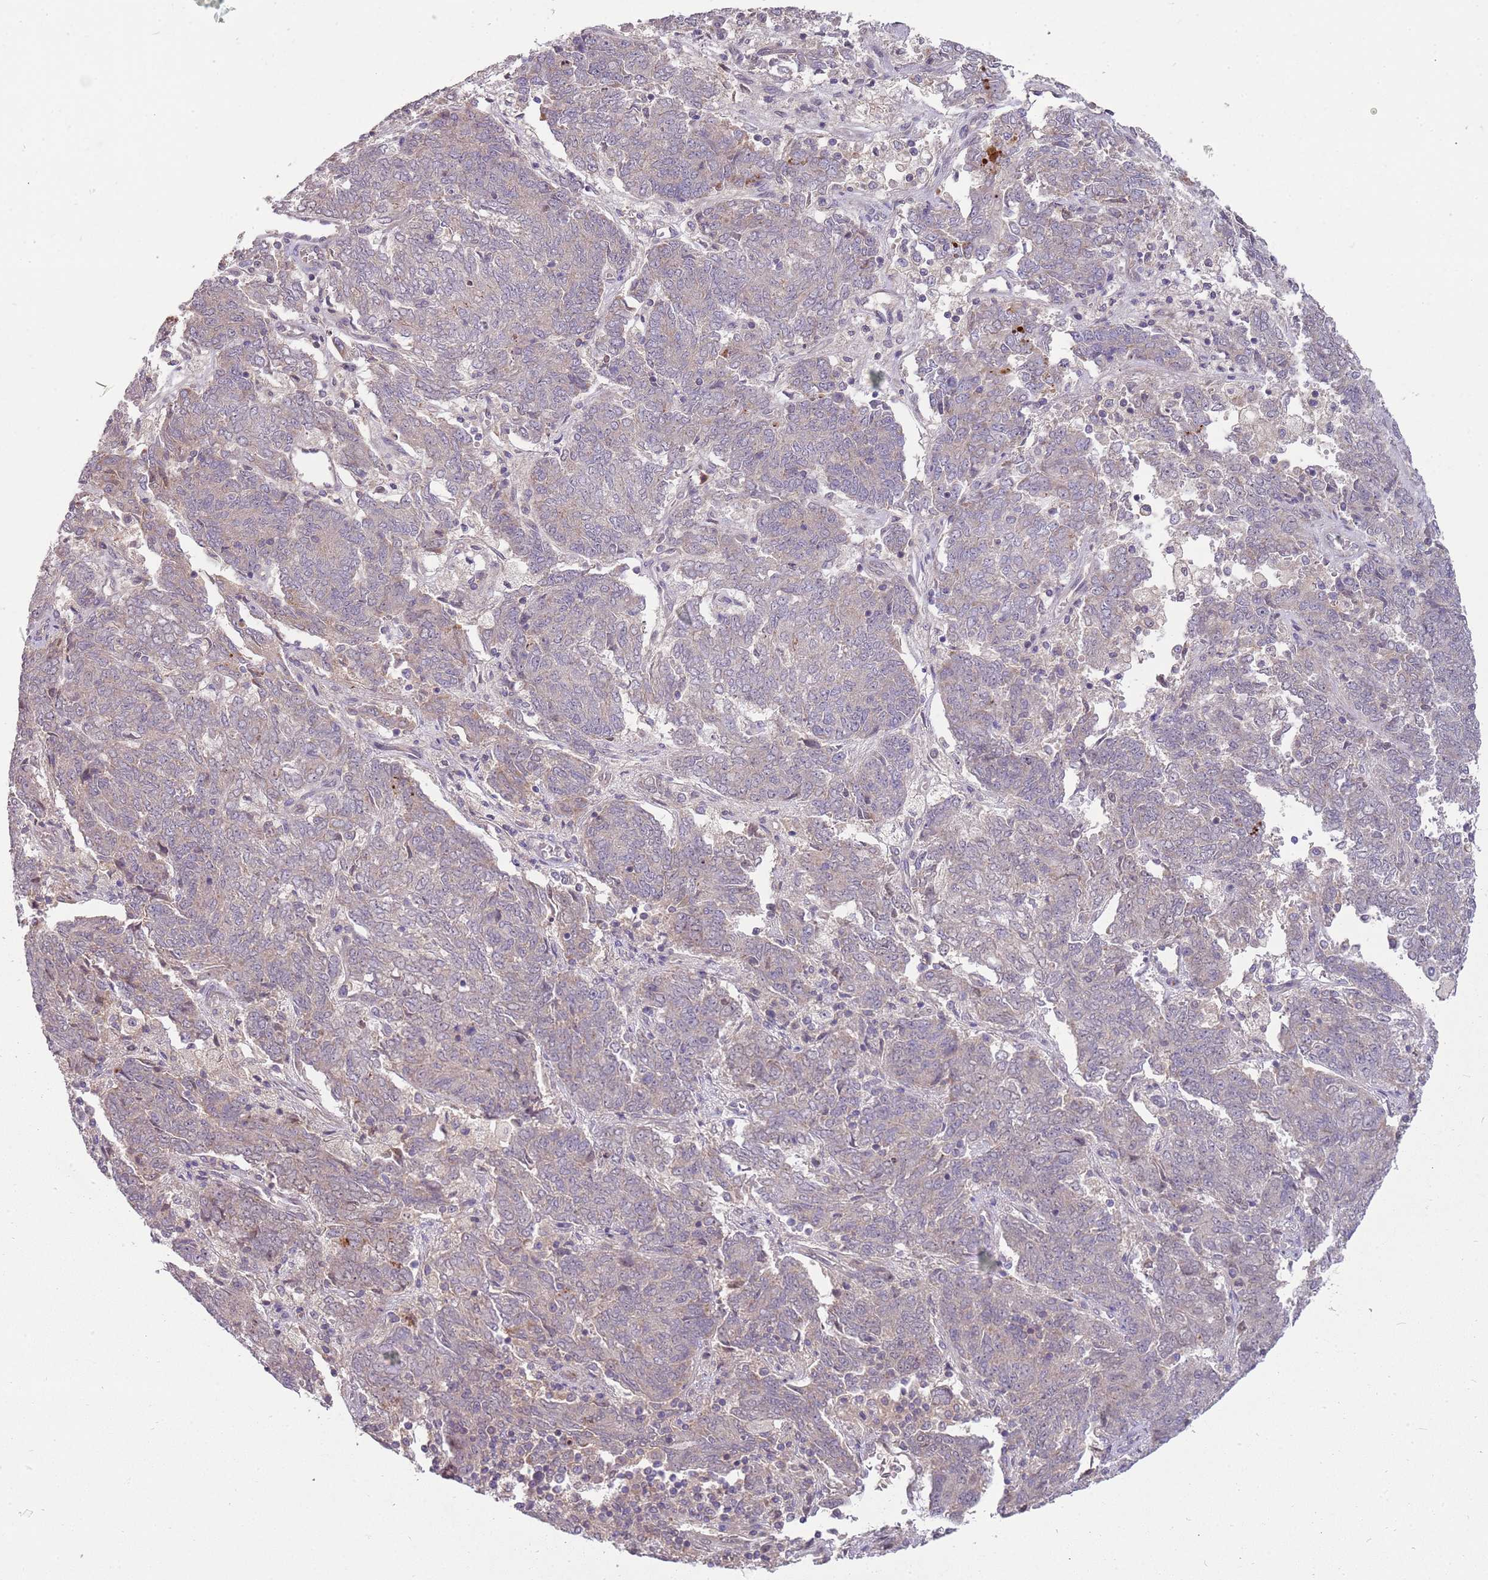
{"staining": {"intensity": "weak", "quantity": "<25%", "location": "cytoplasmic/membranous"}, "tissue": "endometrial cancer", "cell_type": "Tumor cells", "image_type": "cancer", "snomed": [{"axis": "morphology", "description": "Adenocarcinoma, NOS"}, {"axis": "topography", "description": "Endometrium"}], "caption": "Endometrial cancer (adenocarcinoma) was stained to show a protein in brown. There is no significant expression in tumor cells.", "gene": "NBPF6", "patient": {"sex": "female", "age": 80}}